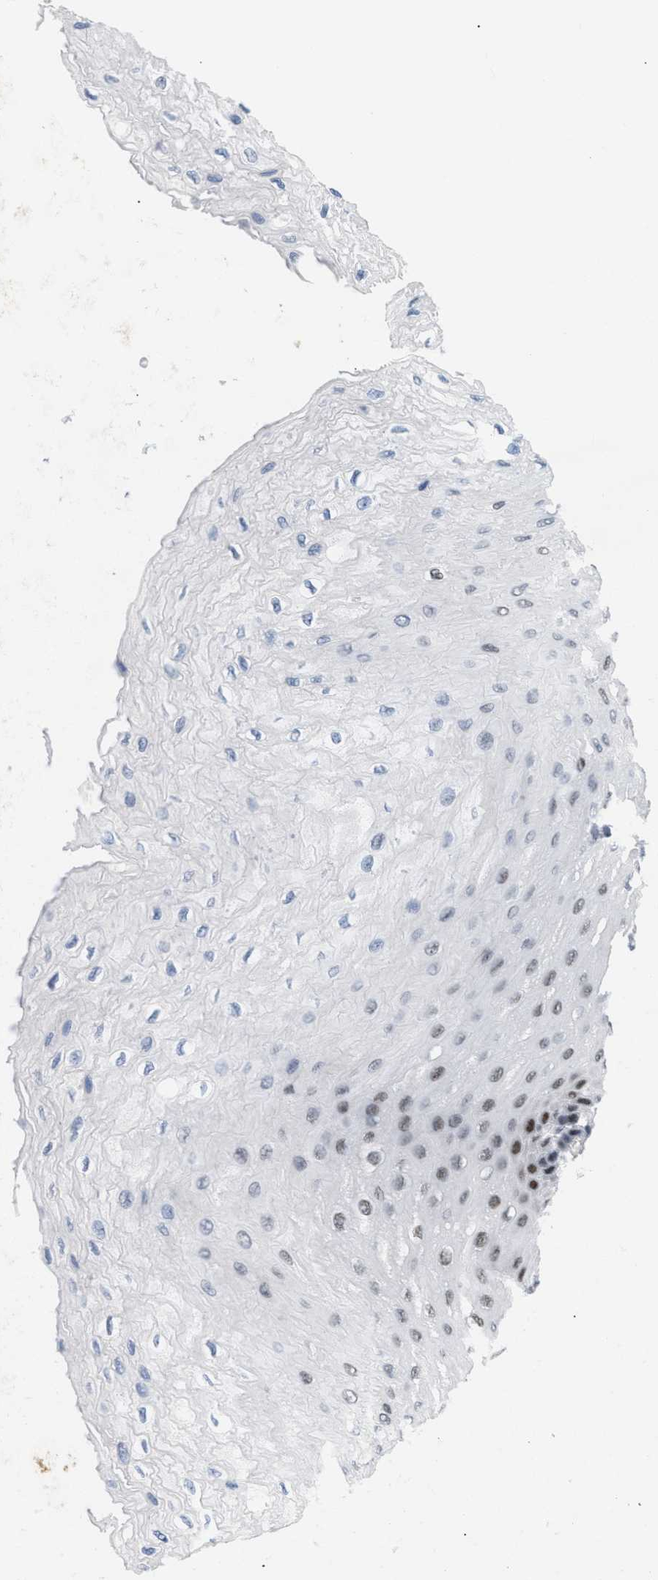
{"staining": {"intensity": "strong", "quantity": "<25%", "location": "nuclear"}, "tissue": "esophagus", "cell_type": "Squamous epithelial cells", "image_type": "normal", "snomed": [{"axis": "morphology", "description": "Normal tissue, NOS"}, {"axis": "topography", "description": "Esophagus"}], "caption": "An image showing strong nuclear staining in approximately <25% of squamous epithelial cells in unremarkable esophagus, as visualized by brown immunohistochemical staining.", "gene": "PPARD", "patient": {"sex": "female", "age": 72}}